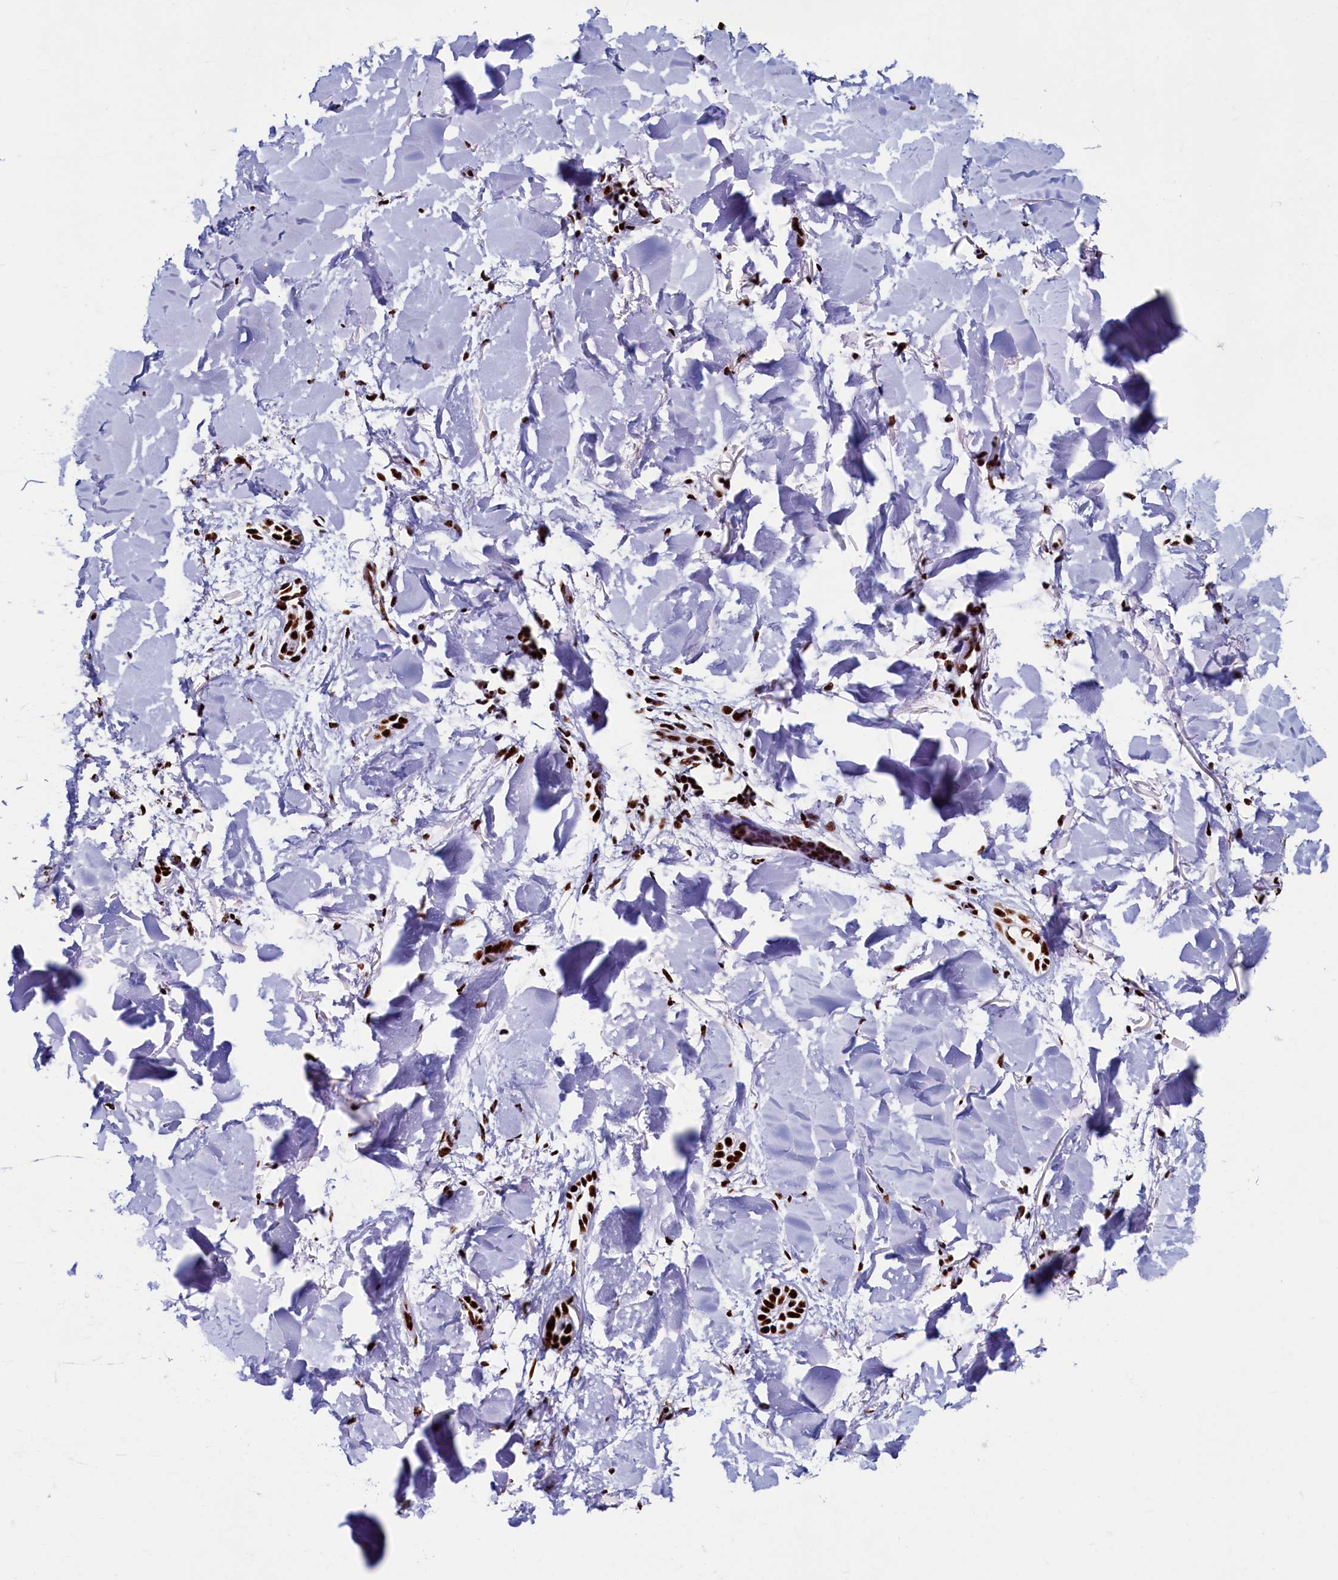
{"staining": {"intensity": "strong", "quantity": ">75%", "location": "nuclear"}, "tissue": "skin cancer", "cell_type": "Tumor cells", "image_type": "cancer", "snomed": [{"axis": "morphology", "description": "Basal cell carcinoma"}, {"axis": "topography", "description": "Skin"}], "caption": "Immunohistochemistry (IHC) image of skin cancer stained for a protein (brown), which demonstrates high levels of strong nuclear expression in approximately >75% of tumor cells.", "gene": "SRRM2", "patient": {"sex": "female", "age": 59}}